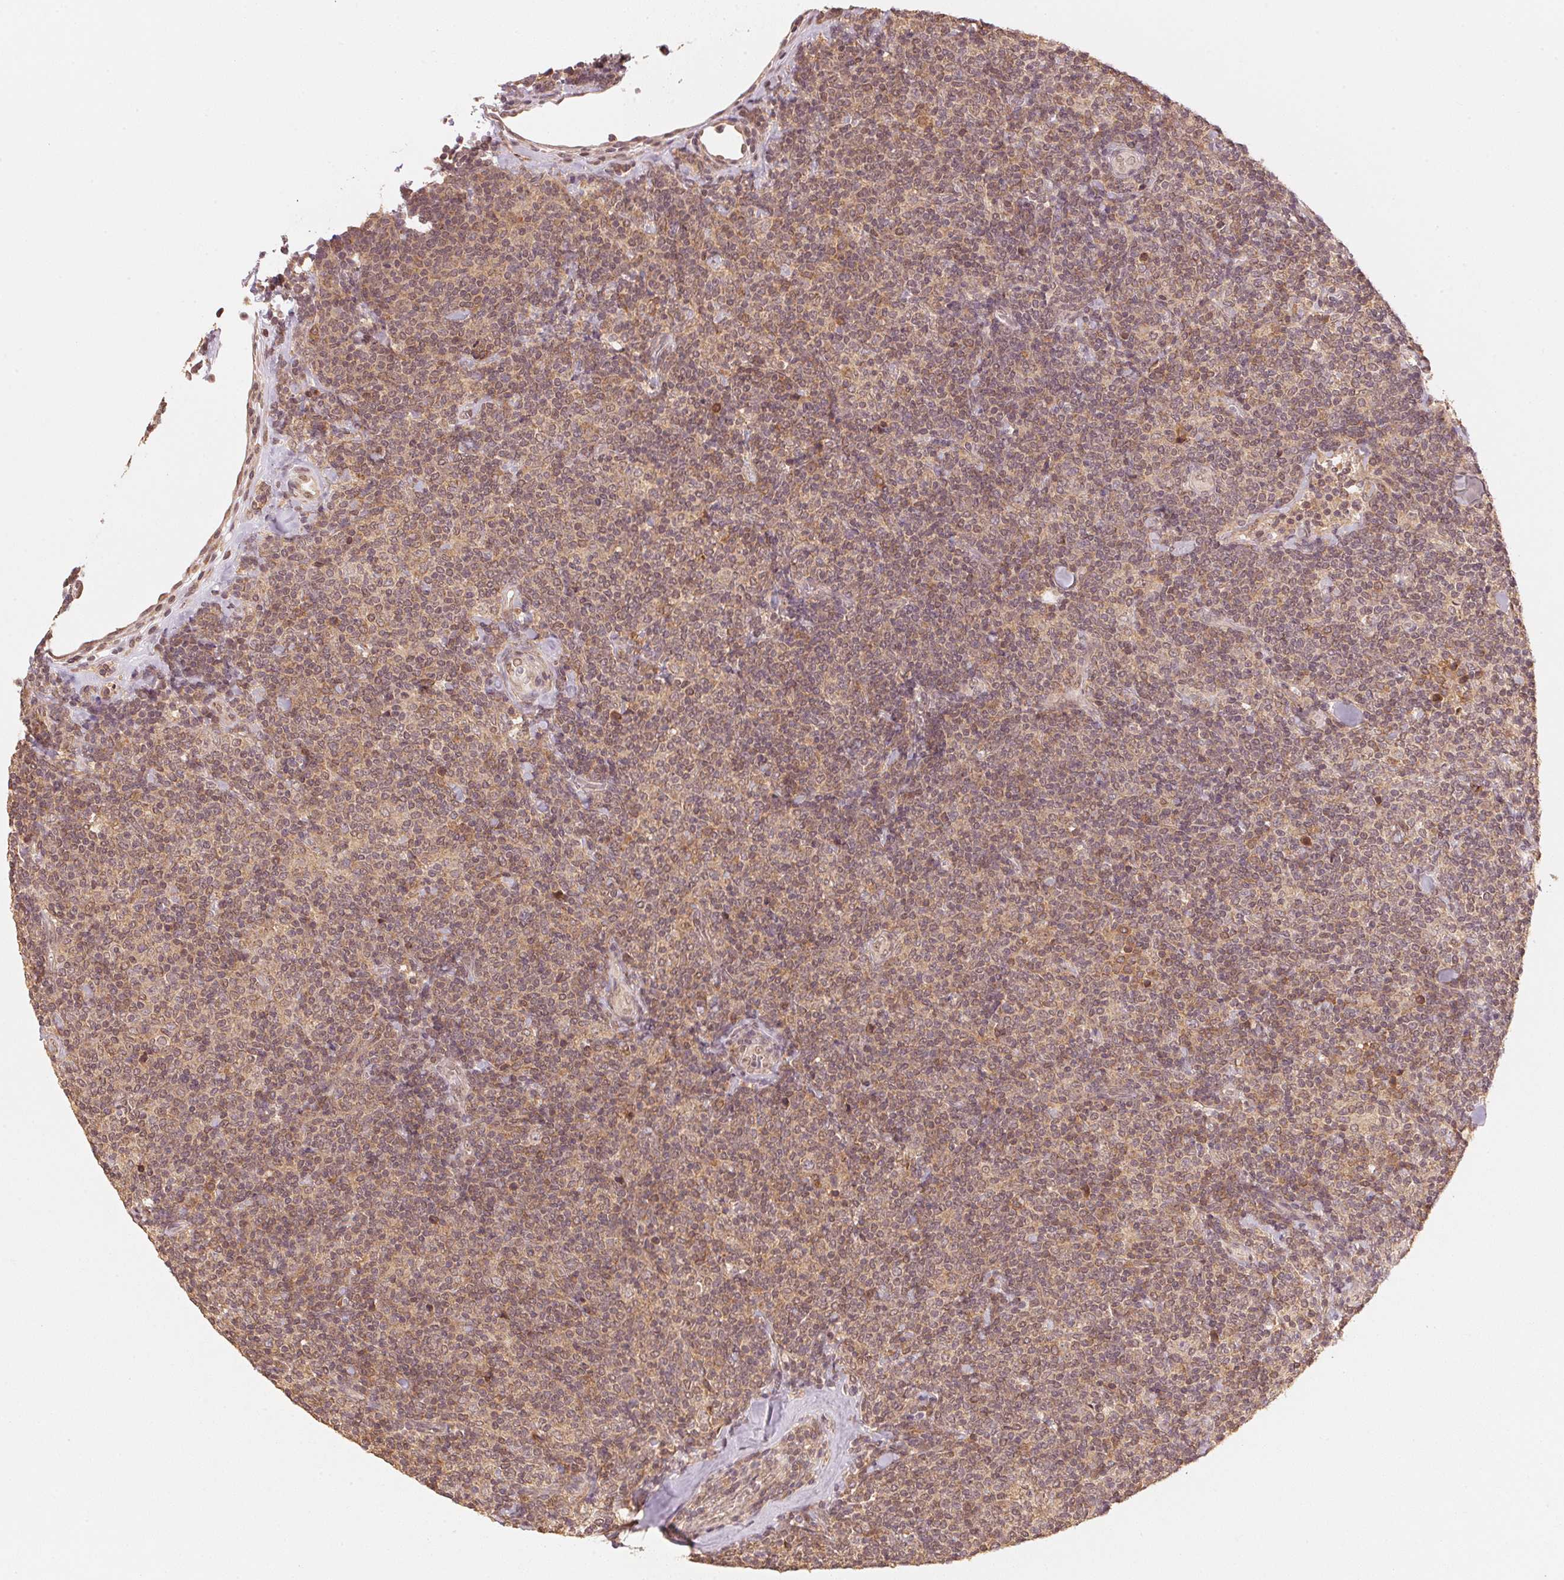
{"staining": {"intensity": "weak", "quantity": ">75%", "location": "cytoplasmic/membranous,nuclear"}, "tissue": "lymphoma", "cell_type": "Tumor cells", "image_type": "cancer", "snomed": [{"axis": "morphology", "description": "Malignant lymphoma, non-Hodgkin's type, Low grade"}, {"axis": "topography", "description": "Lymph node"}], "caption": "Human lymphoma stained for a protein (brown) reveals weak cytoplasmic/membranous and nuclear positive expression in approximately >75% of tumor cells.", "gene": "C2orf73", "patient": {"sex": "female", "age": 56}}